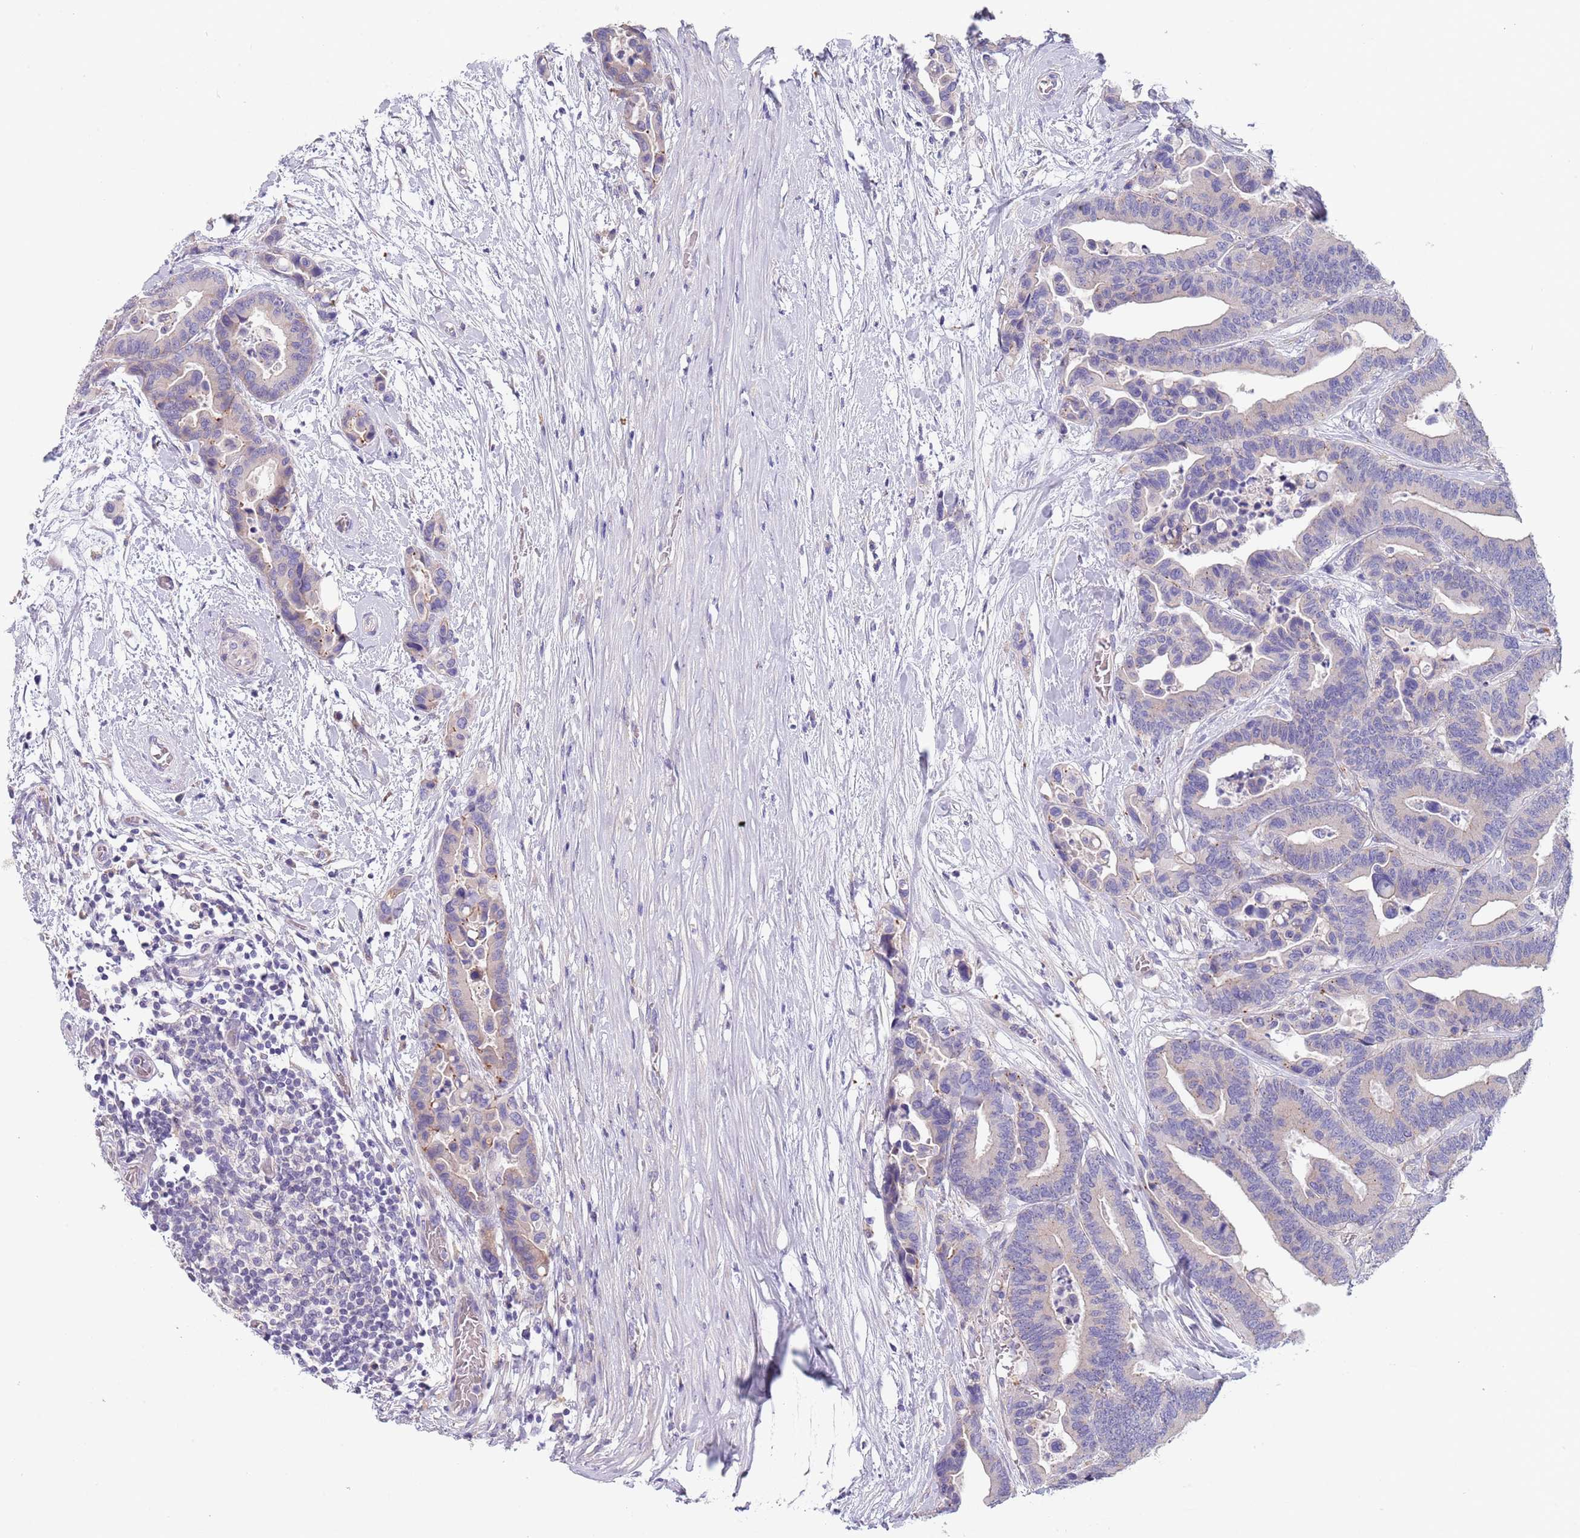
{"staining": {"intensity": "weak", "quantity": "<25%", "location": "cytoplasmic/membranous"}, "tissue": "colorectal cancer", "cell_type": "Tumor cells", "image_type": "cancer", "snomed": [{"axis": "morphology", "description": "Adenocarcinoma, NOS"}, {"axis": "topography", "description": "Colon"}], "caption": "Immunohistochemistry histopathology image of neoplastic tissue: human colorectal adenocarcinoma stained with DAB demonstrates no significant protein positivity in tumor cells.", "gene": "MAN1C1", "patient": {"sex": "male", "age": 82}}